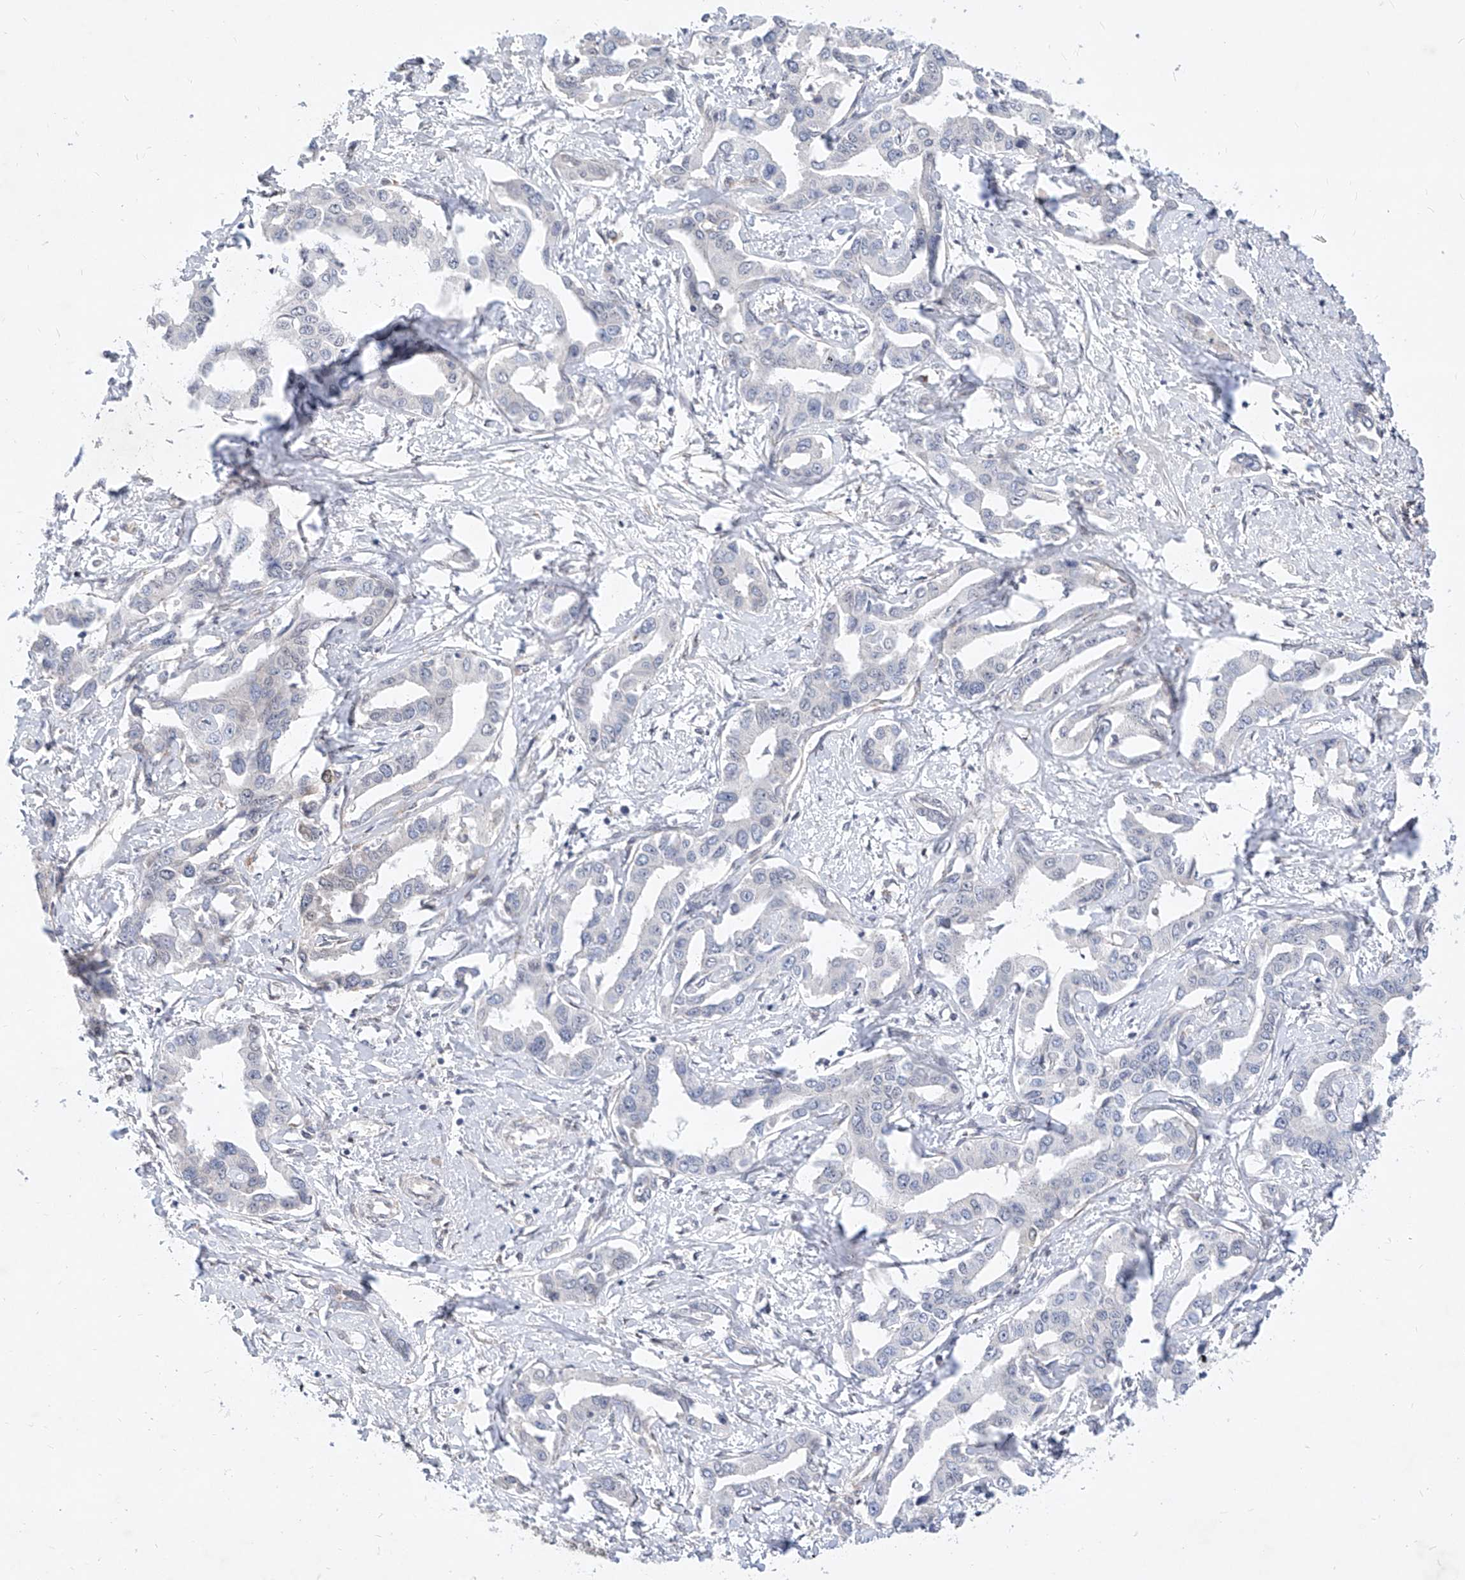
{"staining": {"intensity": "negative", "quantity": "none", "location": "none"}, "tissue": "liver cancer", "cell_type": "Tumor cells", "image_type": "cancer", "snomed": [{"axis": "morphology", "description": "Cholangiocarcinoma"}, {"axis": "topography", "description": "Liver"}], "caption": "Immunohistochemistry (IHC) photomicrograph of neoplastic tissue: human cholangiocarcinoma (liver) stained with DAB (3,3'-diaminobenzidine) reveals no significant protein positivity in tumor cells.", "gene": "MX2", "patient": {"sex": "male", "age": 59}}